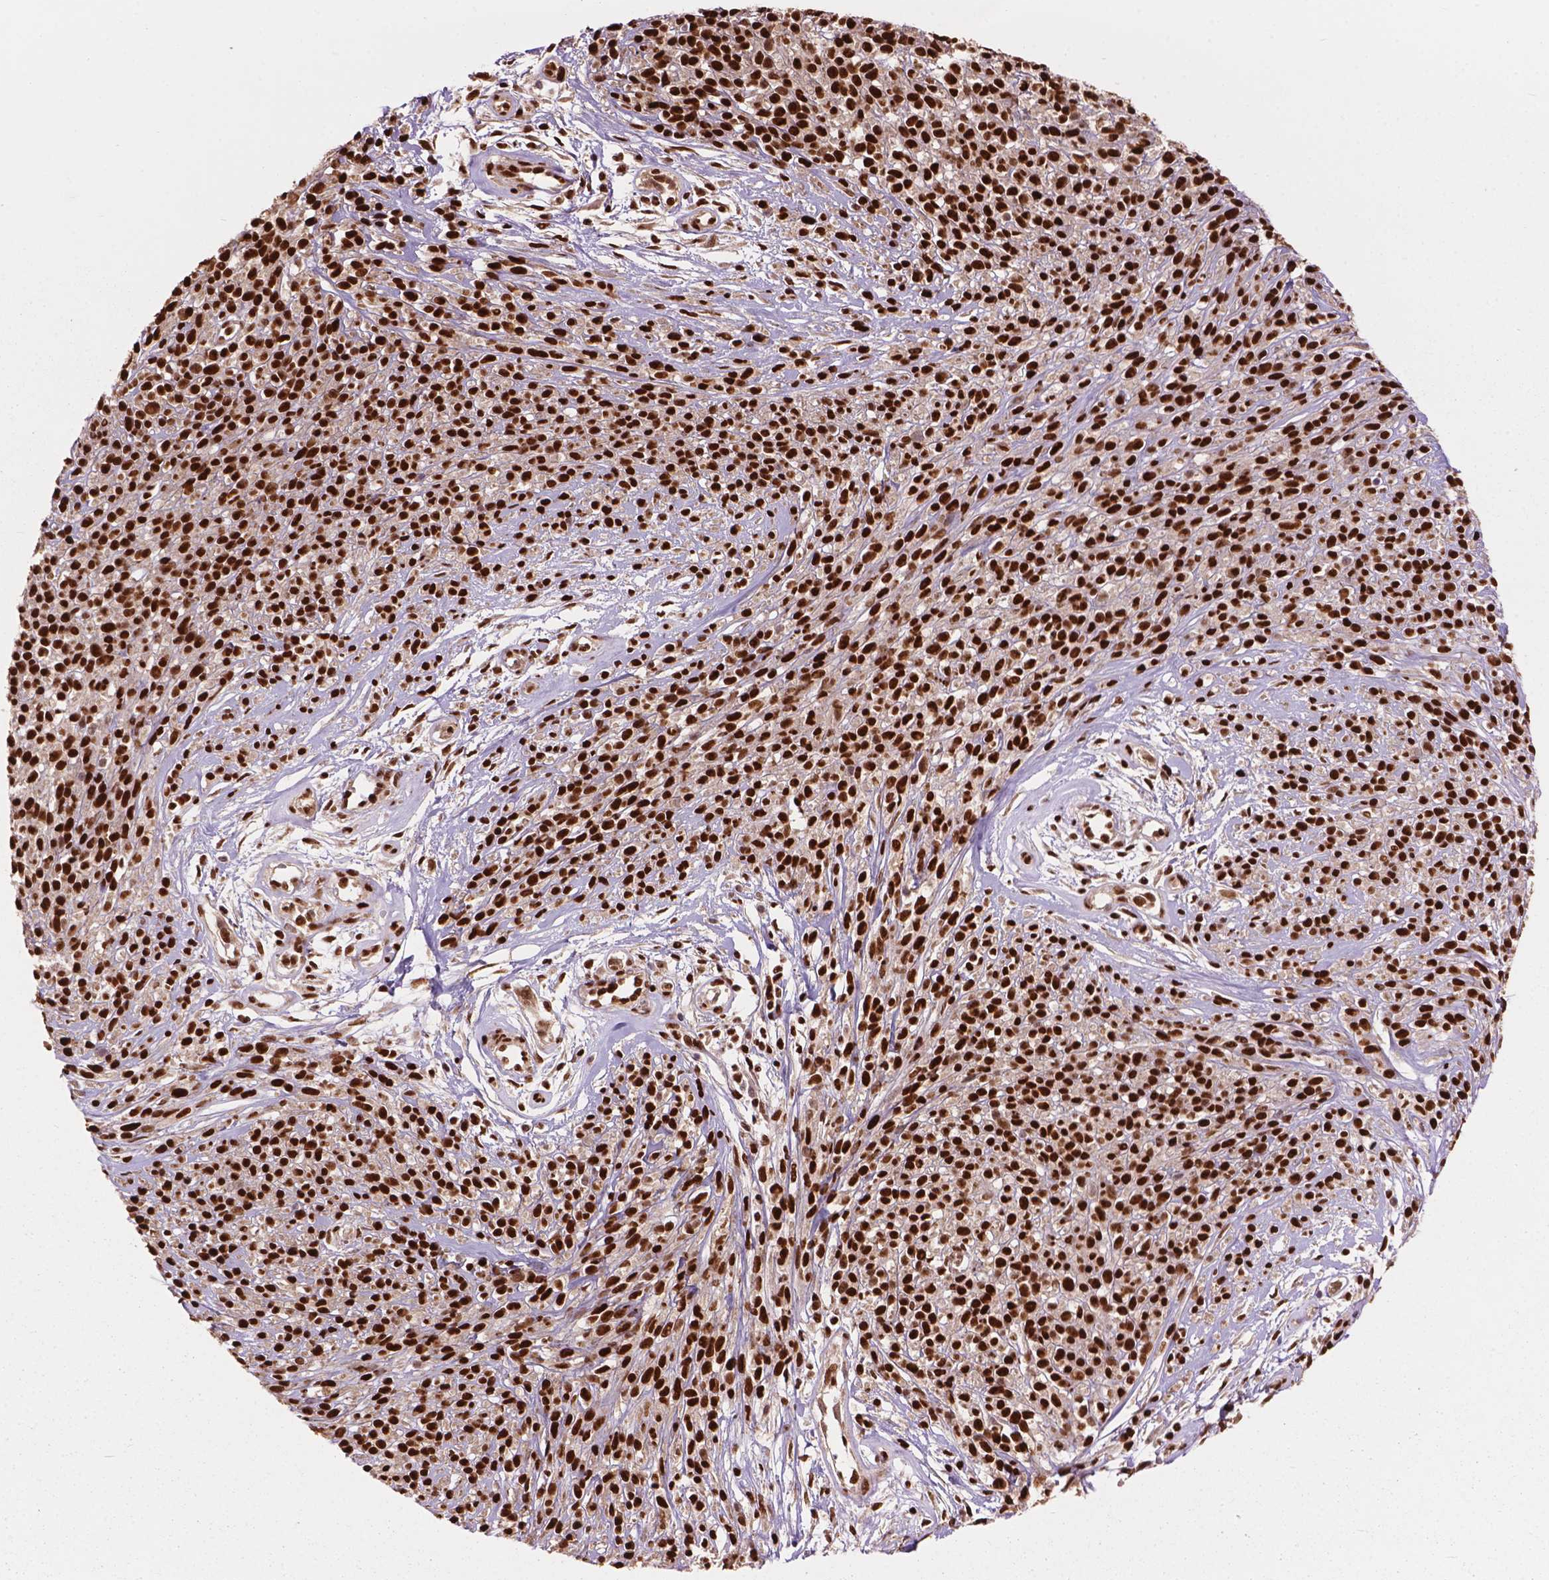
{"staining": {"intensity": "strong", "quantity": ">75%", "location": "nuclear"}, "tissue": "melanoma", "cell_type": "Tumor cells", "image_type": "cancer", "snomed": [{"axis": "morphology", "description": "Malignant melanoma, NOS"}, {"axis": "topography", "description": "Skin"}, {"axis": "topography", "description": "Skin of trunk"}], "caption": "Protein expression analysis of human malignant melanoma reveals strong nuclear staining in approximately >75% of tumor cells.", "gene": "ANP32B", "patient": {"sex": "male", "age": 74}}